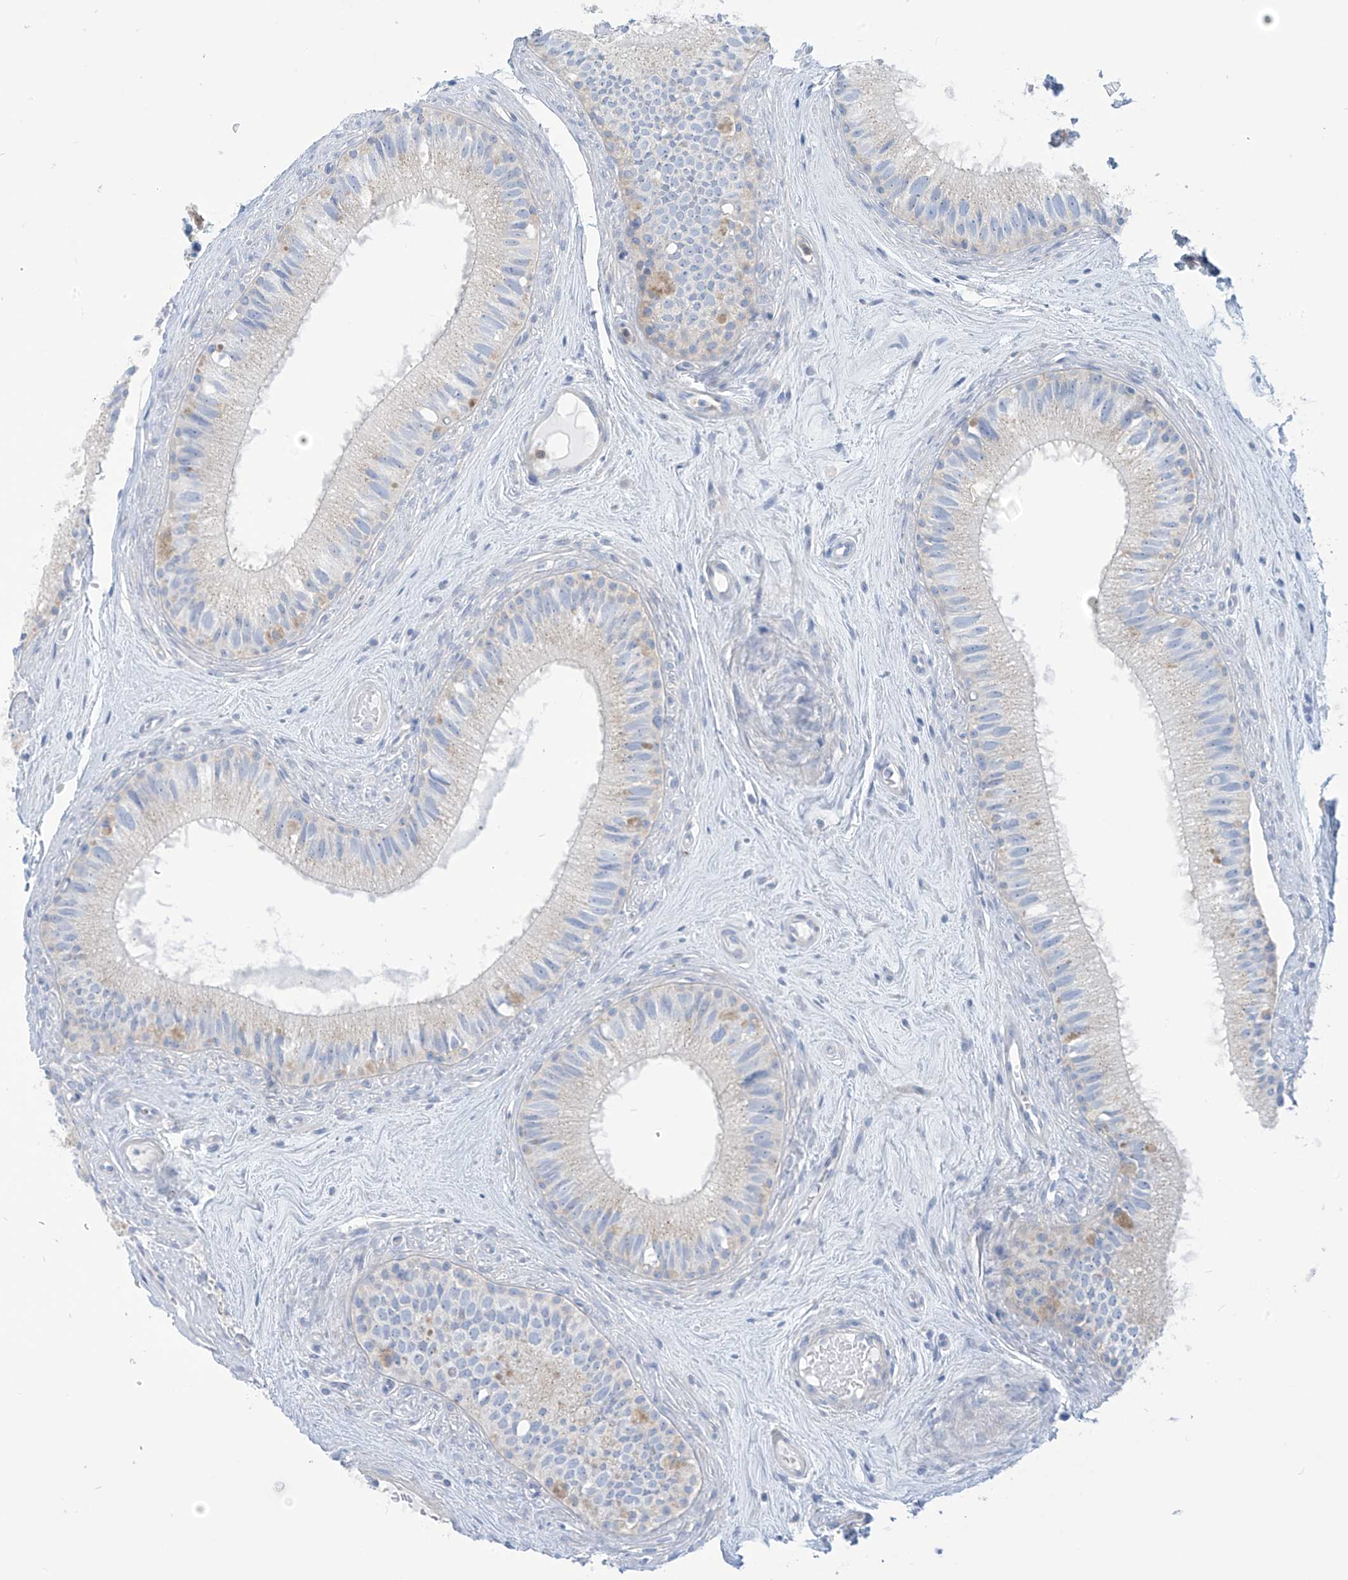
{"staining": {"intensity": "weak", "quantity": "<25%", "location": "cytoplasmic/membranous"}, "tissue": "epididymis", "cell_type": "Glandular cells", "image_type": "normal", "snomed": [{"axis": "morphology", "description": "Normal tissue, NOS"}, {"axis": "topography", "description": "Epididymis"}], "caption": "This is an immunohistochemistry (IHC) photomicrograph of benign human epididymis. There is no staining in glandular cells.", "gene": "FABP2", "patient": {"sex": "male", "age": 71}}